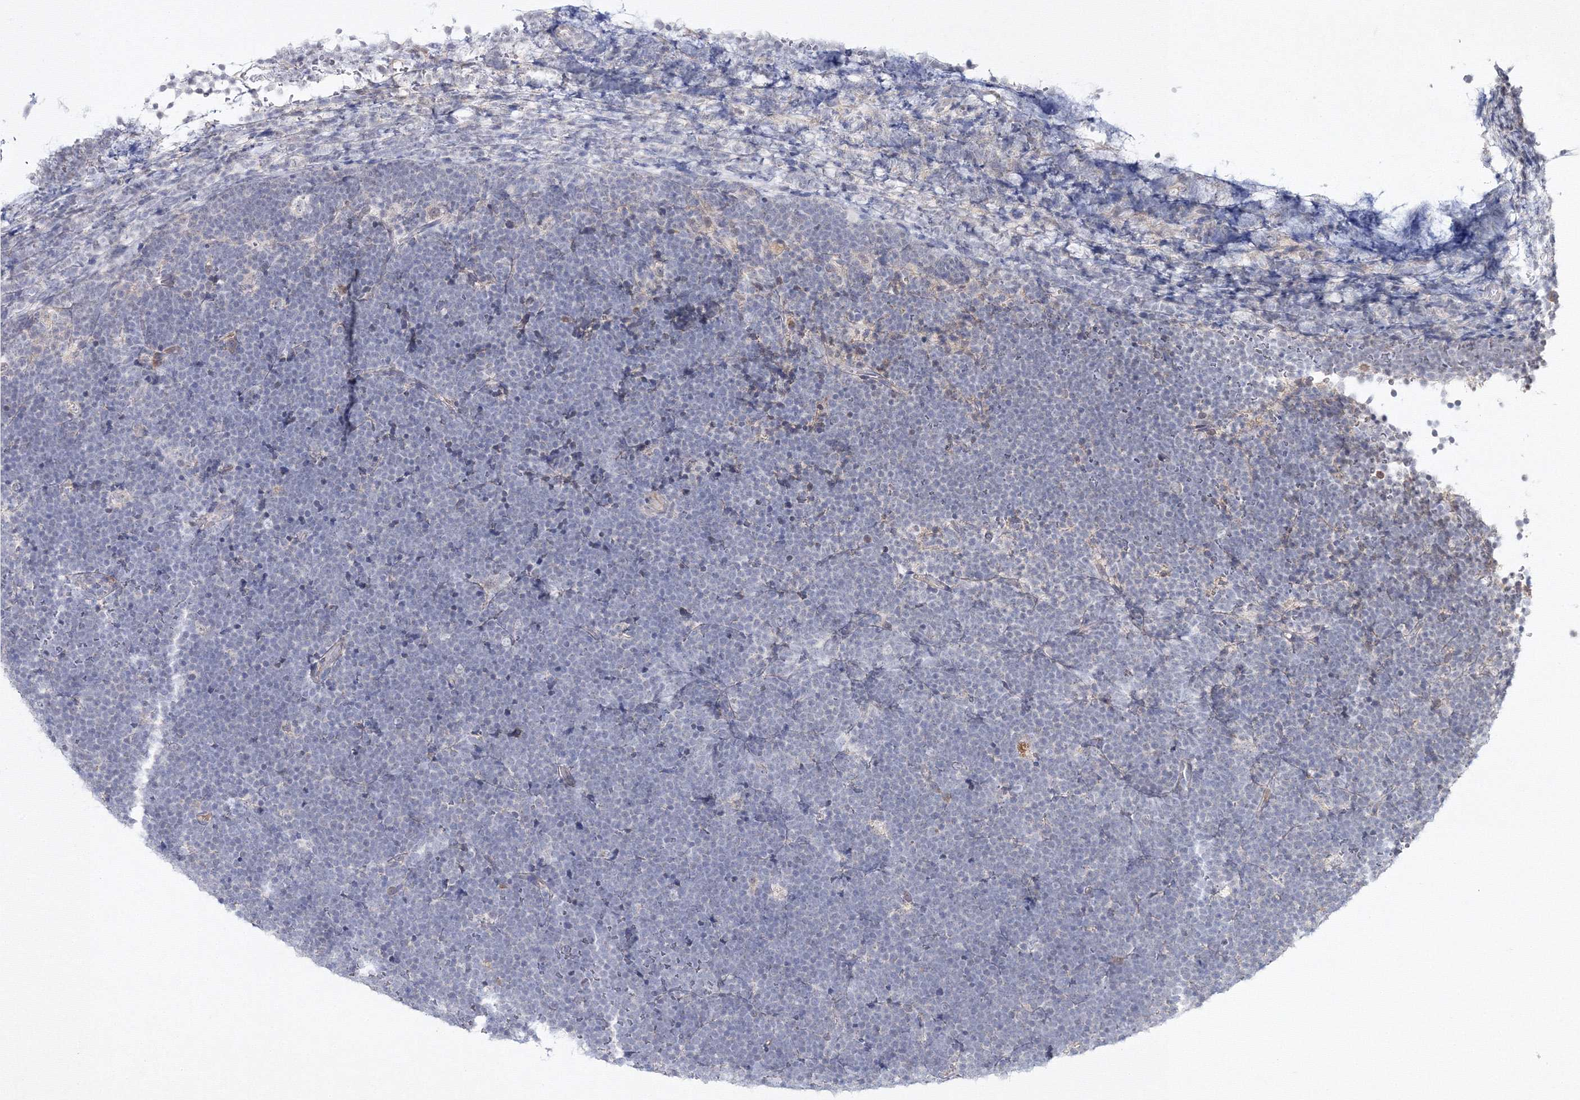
{"staining": {"intensity": "negative", "quantity": "none", "location": "none"}, "tissue": "lymphoma", "cell_type": "Tumor cells", "image_type": "cancer", "snomed": [{"axis": "morphology", "description": "Malignant lymphoma, non-Hodgkin's type, High grade"}, {"axis": "topography", "description": "Lymph node"}], "caption": "This photomicrograph is of lymphoma stained with IHC to label a protein in brown with the nuclei are counter-stained blue. There is no staining in tumor cells.", "gene": "NEU4", "patient": {"sex": "male", "age": 13}}